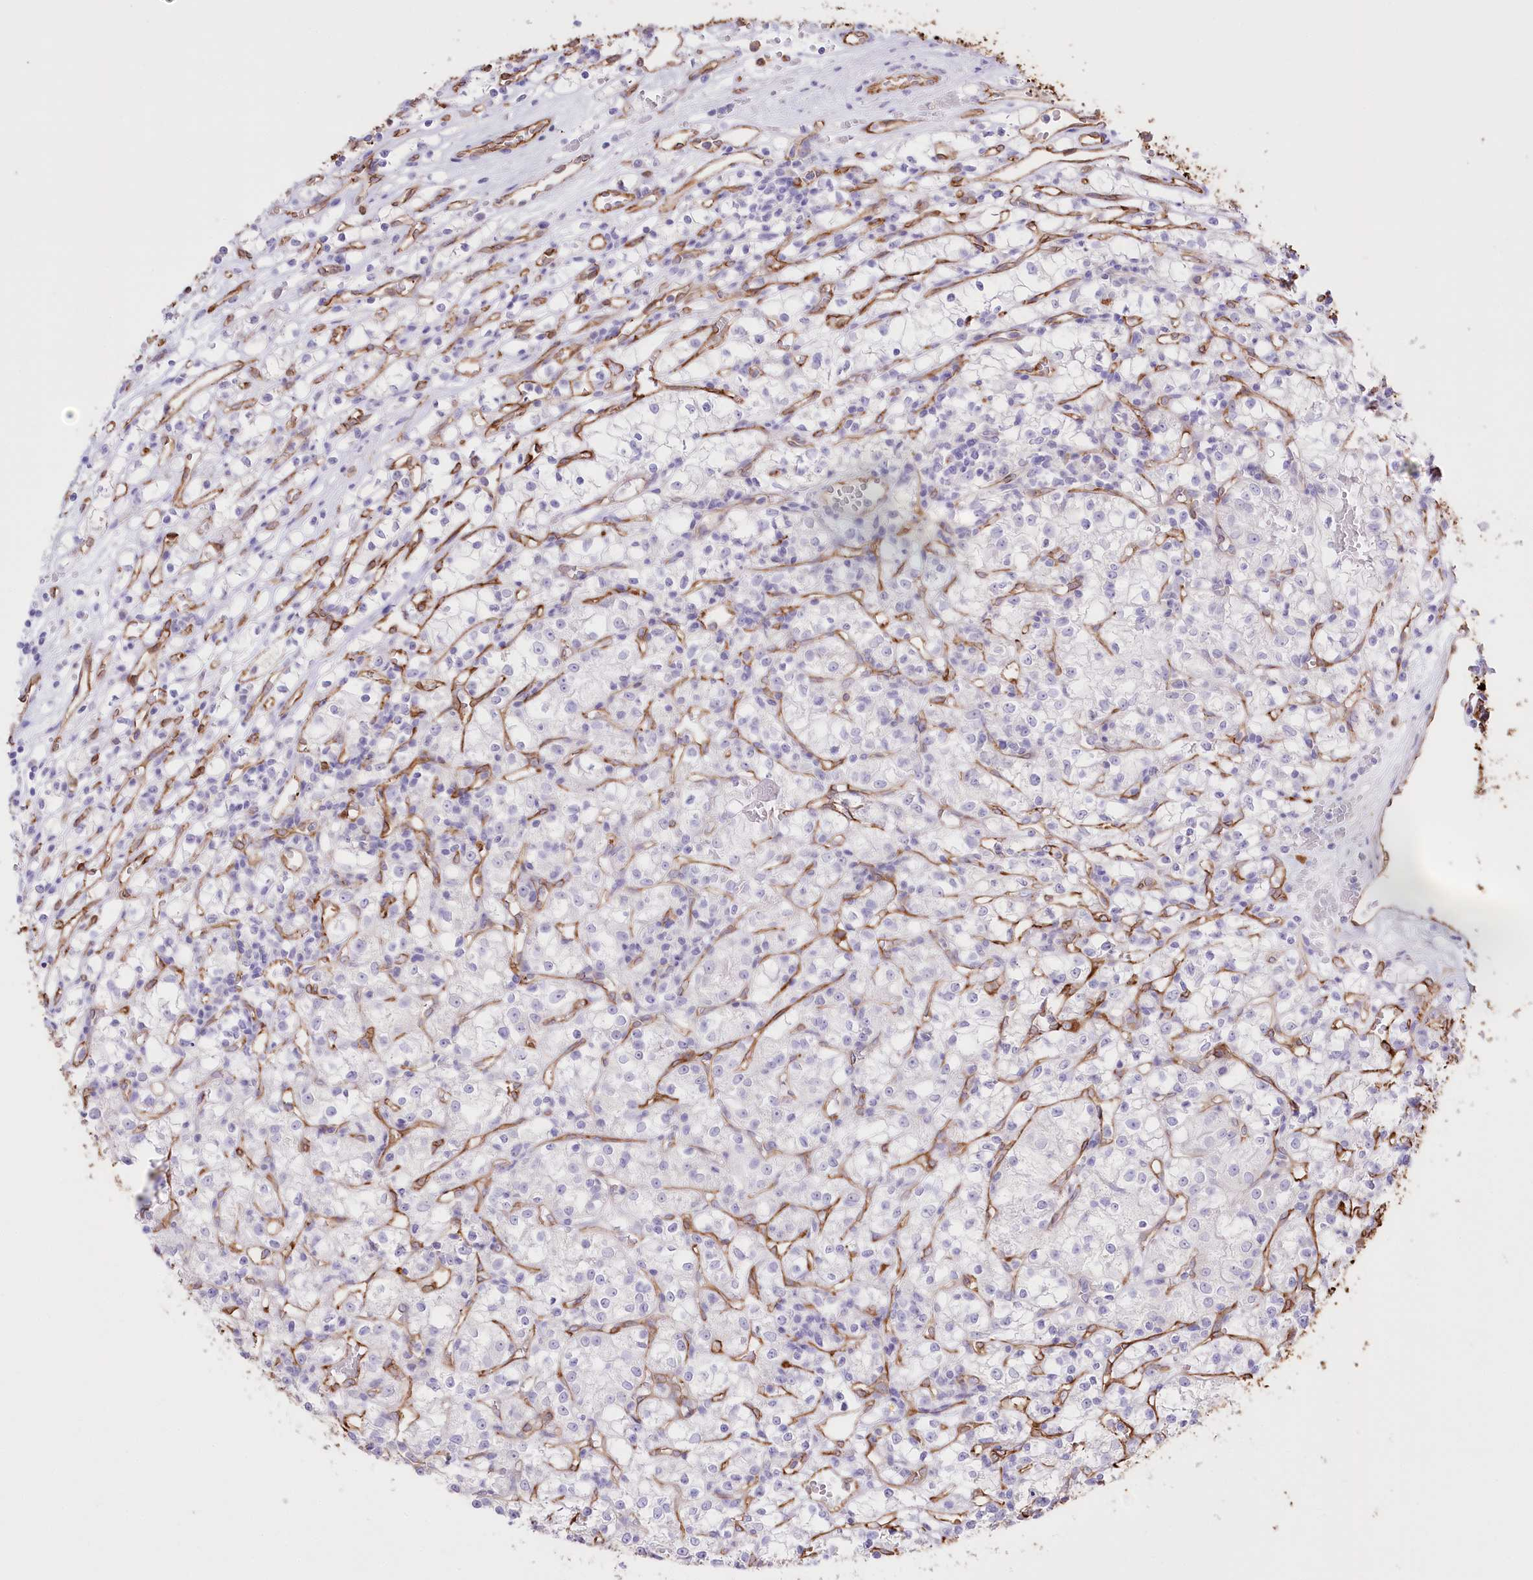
{"staining": {"intensity": "negative", "quantity": "none", "location": "none"}, "tissue": "renal cancer", "cell_type": "Tumor cells", "image_type": "cancer", "snomed": [{"axis": "morphology", "description": "Adenocarcinoma, NOS"}, {"axis": "topography", "description": "Kidney"}], "caption": "Tumor cells show no significant protein positivity in renal adenocarcinoma. Brightfield microscopy of immunohistochemistry (IHC) stained with DAB (brown) and hematoxylin (blue), captured at high magnification.", "gene": "SLC39A10", "patient": {"sex": "female", "age": 59}}